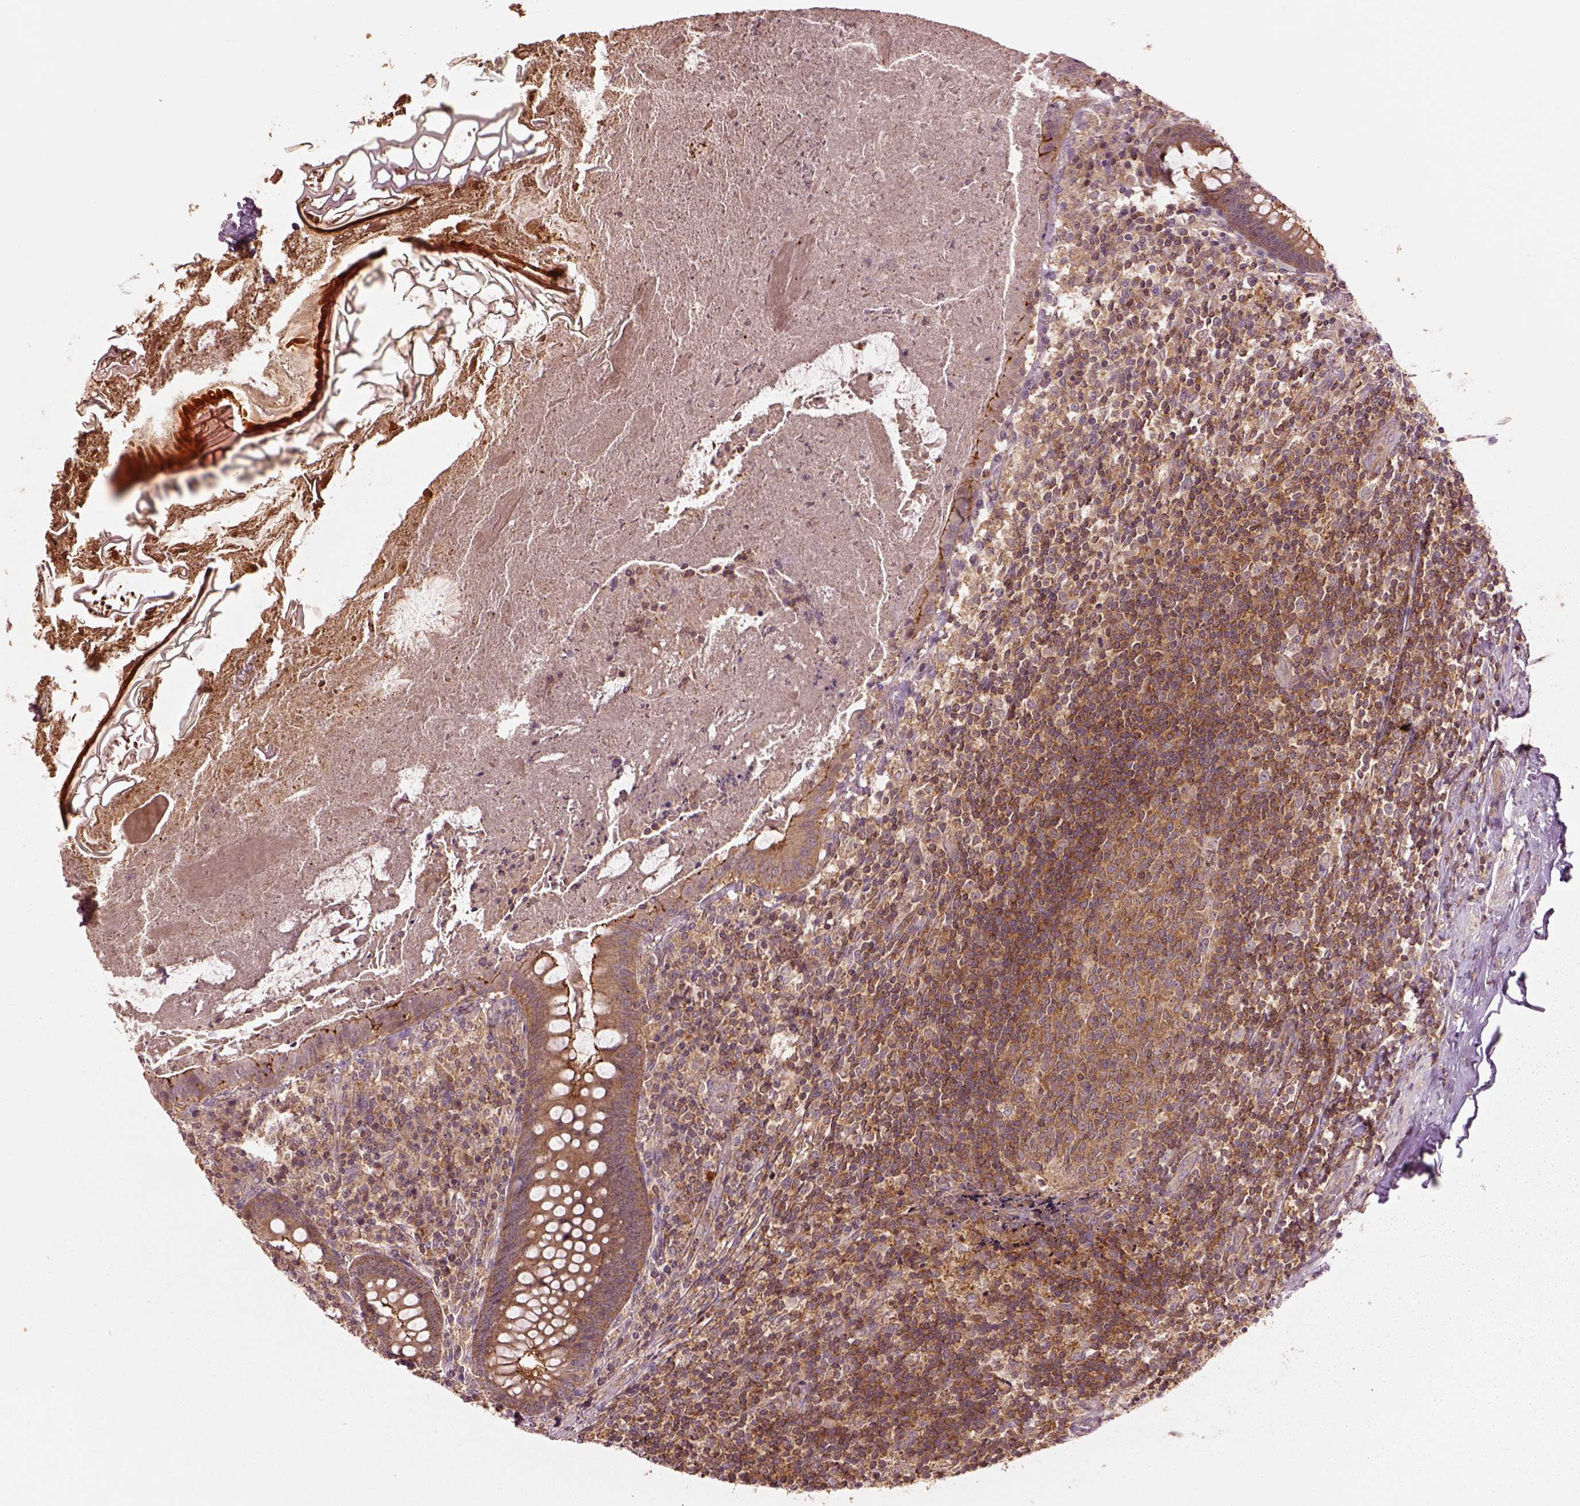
{"staining": {"intensity": "moderate", "quantity": ">75%", "location": "cytoplasmic/membranous"}, "tissue": "appendix", "cell_type": "Glandular cells", "image_type": "normal", "snomed": [{"axis": "morphology", "description": "Normal tissue, NOS"}, {"axis": "topography", "description": "Appendix"}], "caption": "Immunohistochemistry (DAB) staining of benign human appendix shows moderate cytoplasmic/membranous protein staining in about >75% of glandular cells. (Brightfield microscopy of DAB IHC at high magnification).", "gene": "MTHFS", "patient": {"sex": "male", "age": 47}}